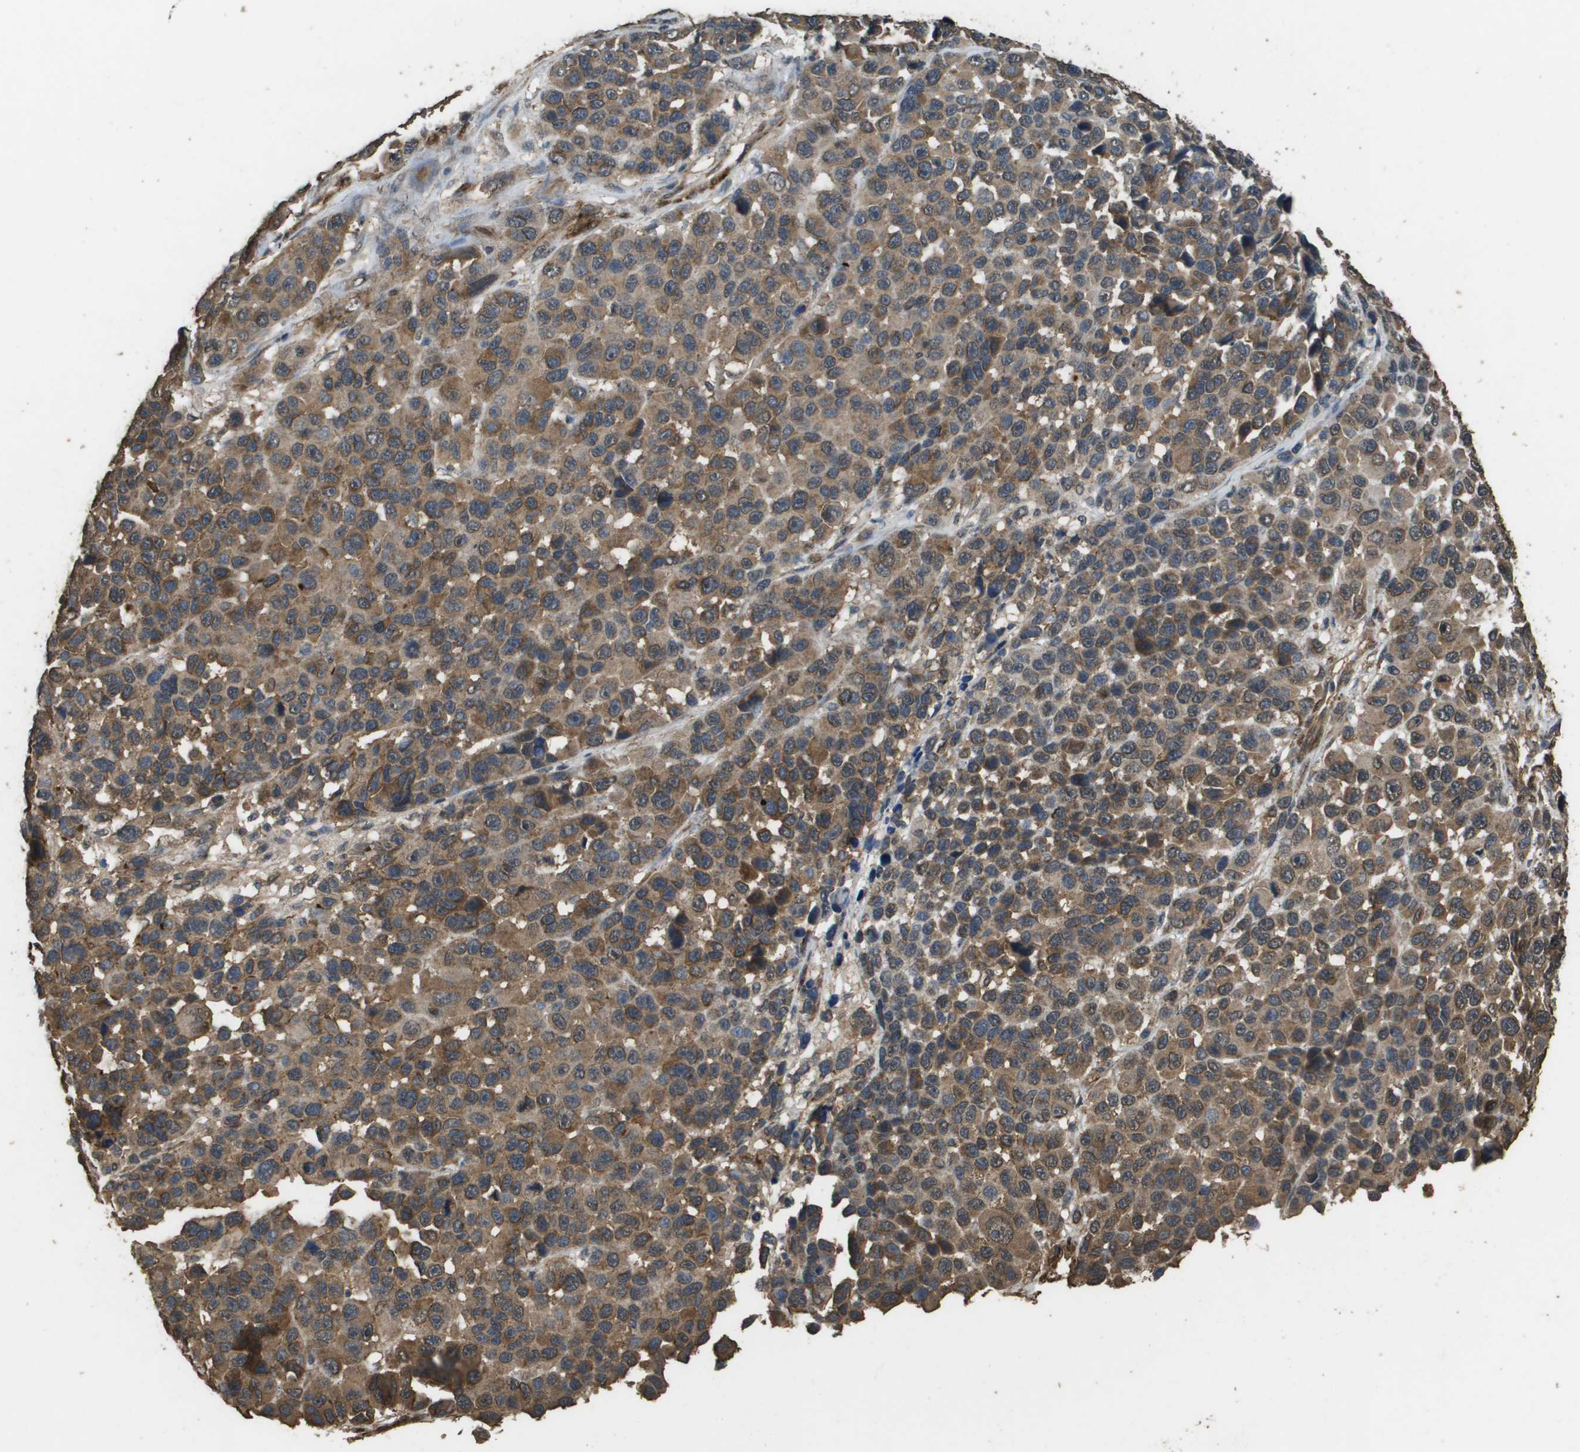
{"staining": {"intensity": "moderate", "quantity": ">75%", "location": "cytoplasmic/membranous"}, "tissue": "melanoma", "cell_type": "Tumor cells", "image_type": "cancer", "snomed": [{"axis": "morphology", "description": "Malignant melanoma, NOS"}, {"axis": "topography", "description": "Skin"}], "caption": "IHC staining of malignant melanoma, which exhibits medium levels of moderate cytoplasmic/membranous staining in about >75% of tumor cells indicating moderate cytoplasmic/membranous protein positivity. The staining was performed using DAB (brown) for protein detection and nuclei were counterstained in hematoxylin (blue).", "gene": "AAMP", "patient": {"sex": "male", "age": 53}}